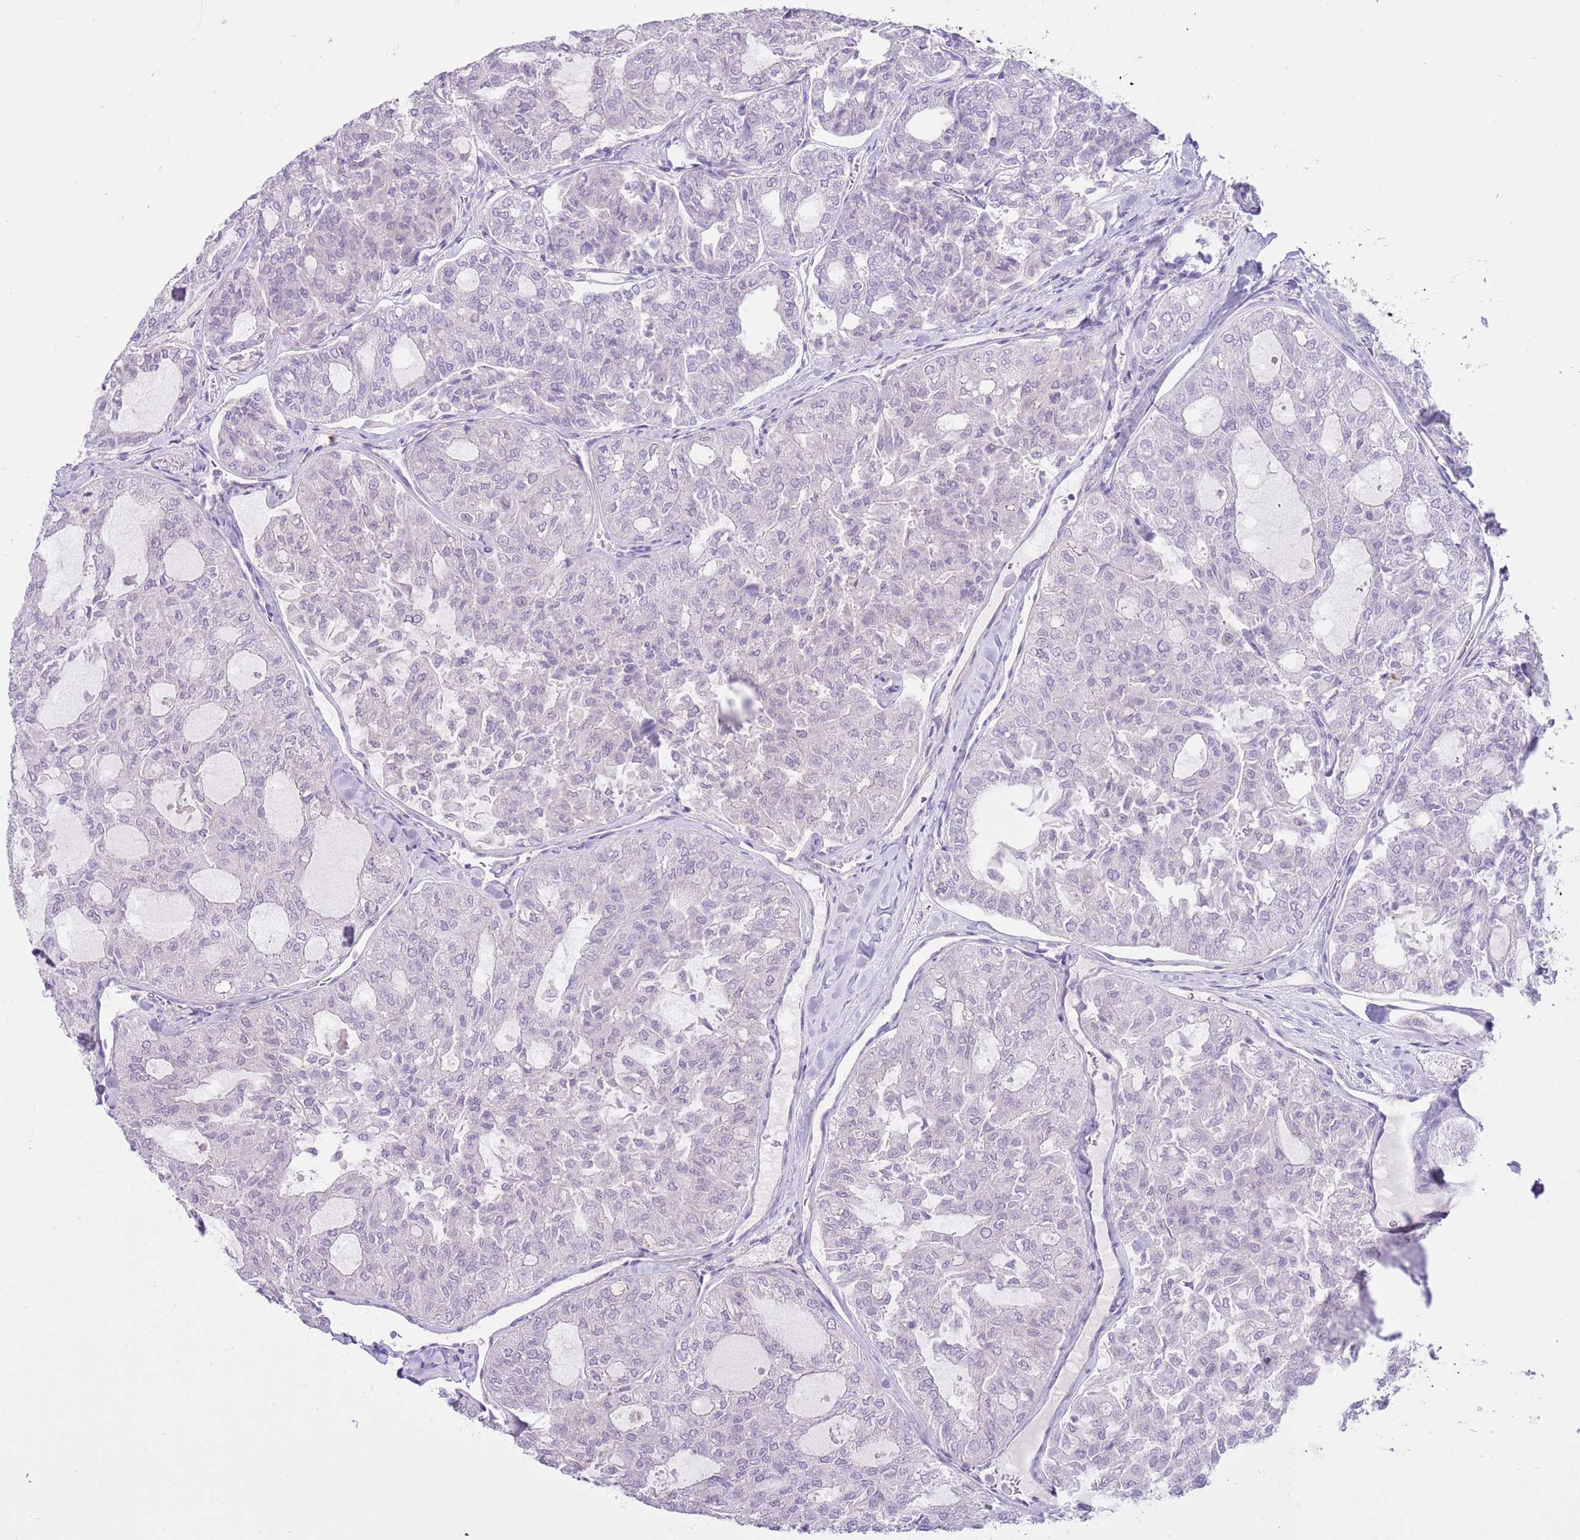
{"staining": {"intensity": "negative", "quantity": "none", "location": "none"}, "tissue": "thyroid cancer", "cell_type": "Tumor cells", "image_type": "cancer", "snomed": [{"axis": "morphology", "description": "Follicular adenoma carcinoma, NOS"}, {"axis": "topography", "description": "Thyroid gland"}], "caption": "DAB (3,3'-diaminobenzidine) immunohistochemical staining of thyroid follicular adenoma carcinoma reveals no significant staining in tumor cells. Nuclei are stained in blue.", "gene": "FBRSL1", "patient": {"sex": "male", "age": 75}}